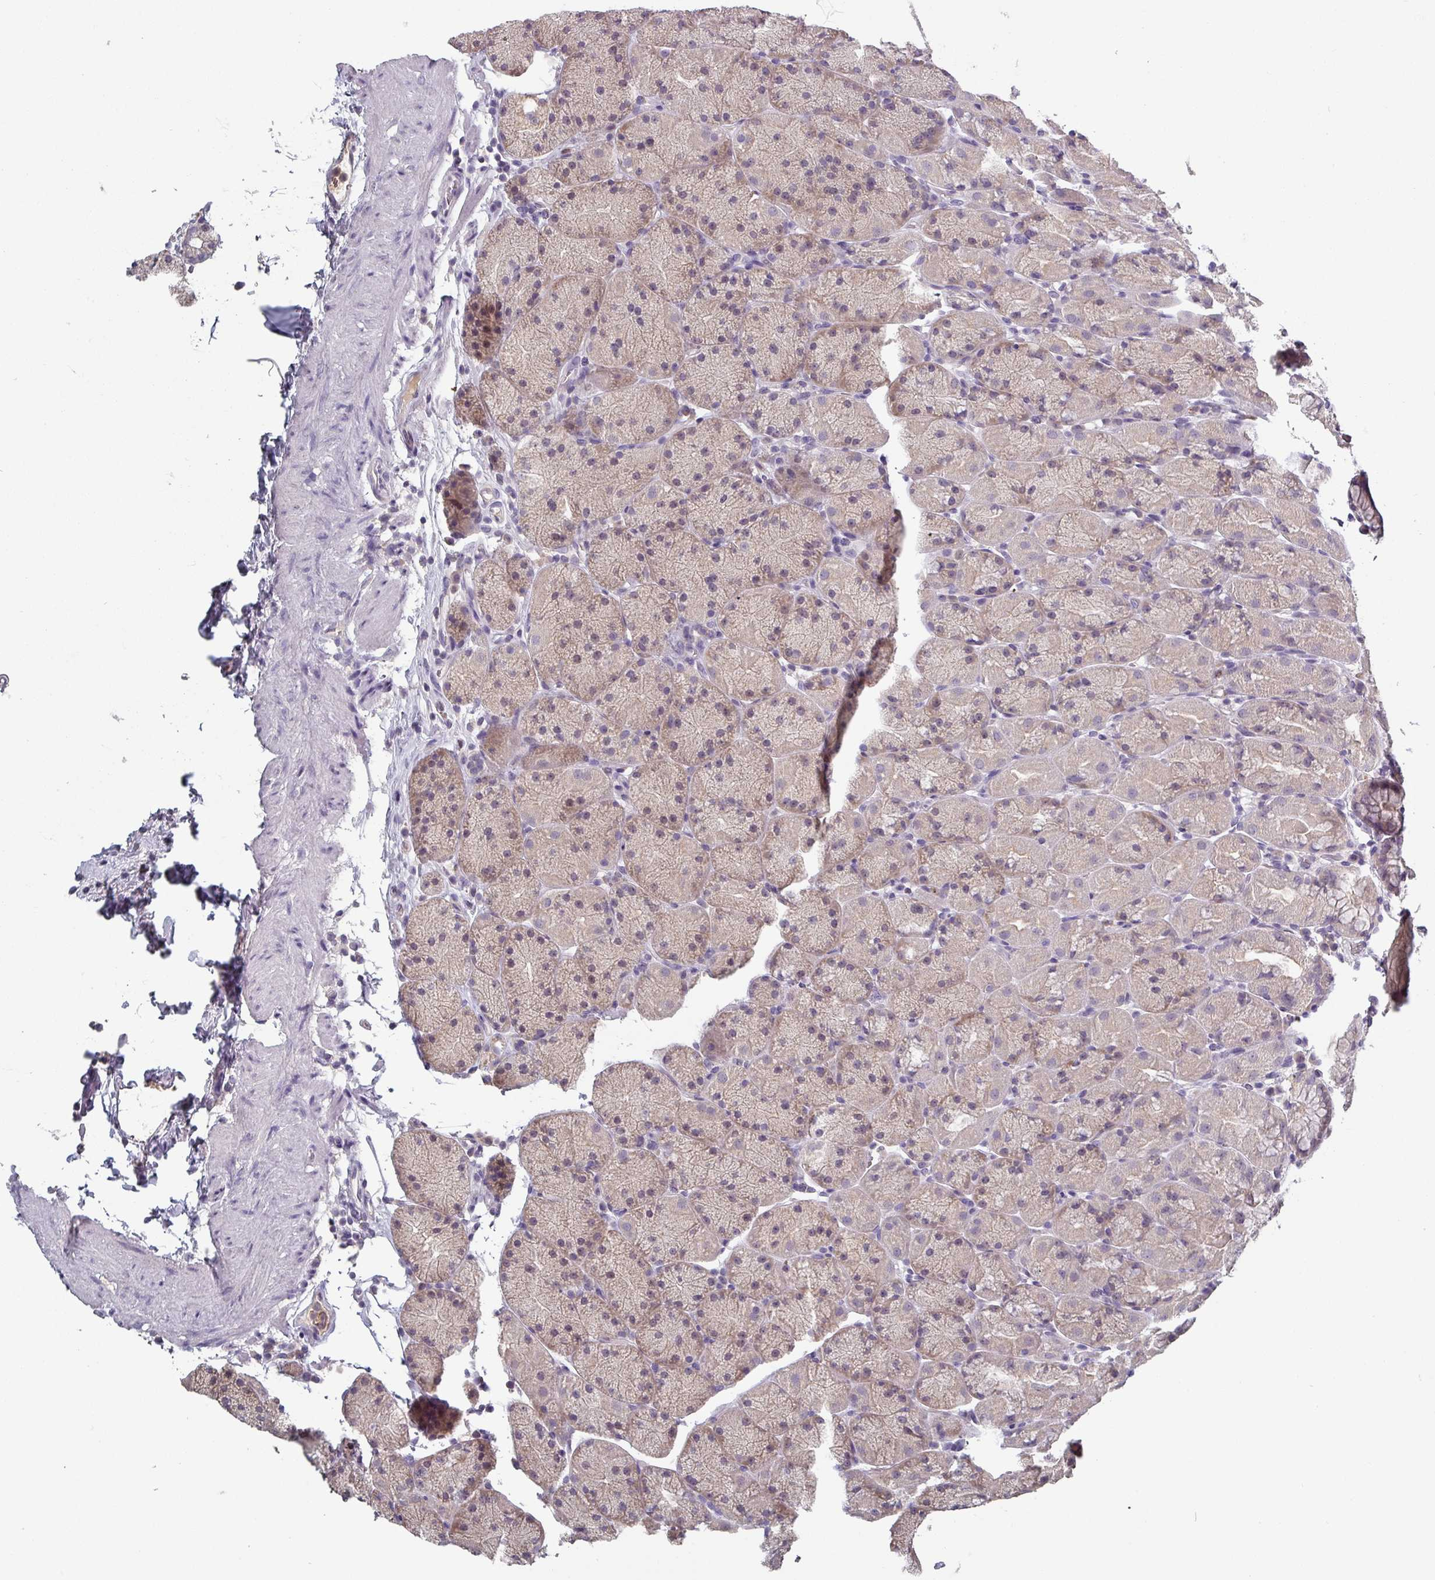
{"staining": {"intensity": "weak", "quantity": "25%-75%", "location": "cytoplasmic/membranous"}, "tissue": "stomach", "cell_type": "Glandular cells", "image_type": "normal", "snomed": [{"axis": "morphology", "description": "Normal tissue, NOS"}, {"axis": "topography", "description": "Stomach, upper"}, {"axis": "topography", "description": "Stomach, lower"}], "caption": "Stomach stained with a protein marker displays weak staining in glandular cells.", "gene": "PRAMEF7", "patient": {"sex": "male", "age": 67}}